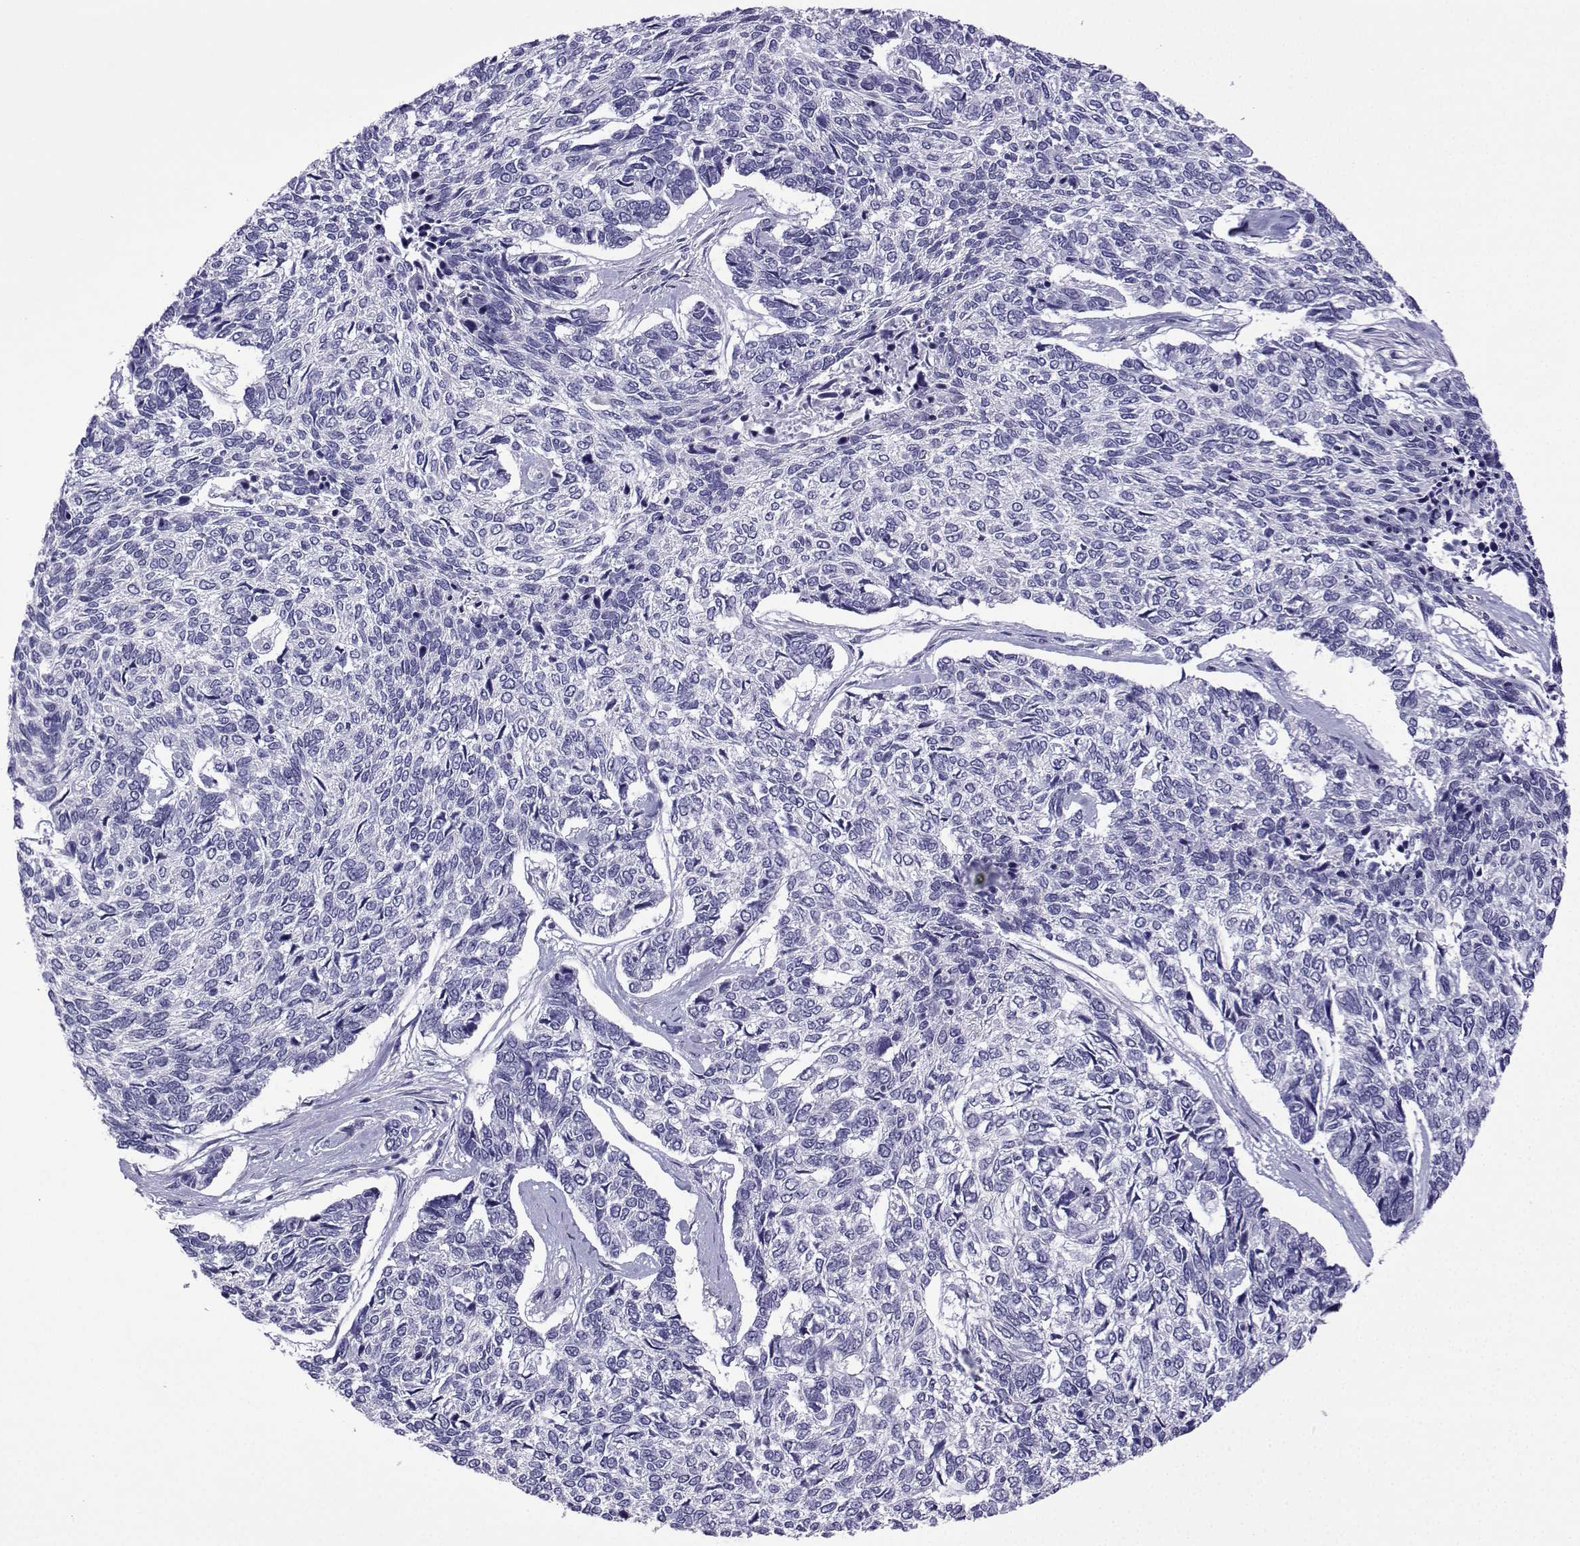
{"staining": {"intensity": "negative", "quantity": "none", "location": "none"}, "tissue": "skin cancer", "cell_type": "Tumor cells", "image_type": "cancer", "snomed": [{"axis": "morphology", "description": "Basal cell carcinoma"}, {"axis": "topography", "description": "Skin"}], "caption": "A micrograph of human skin cancer is negative for staining in tumor cells.", "gene": "CFAP70", "patient": {"sex": "female", "age": 65}}